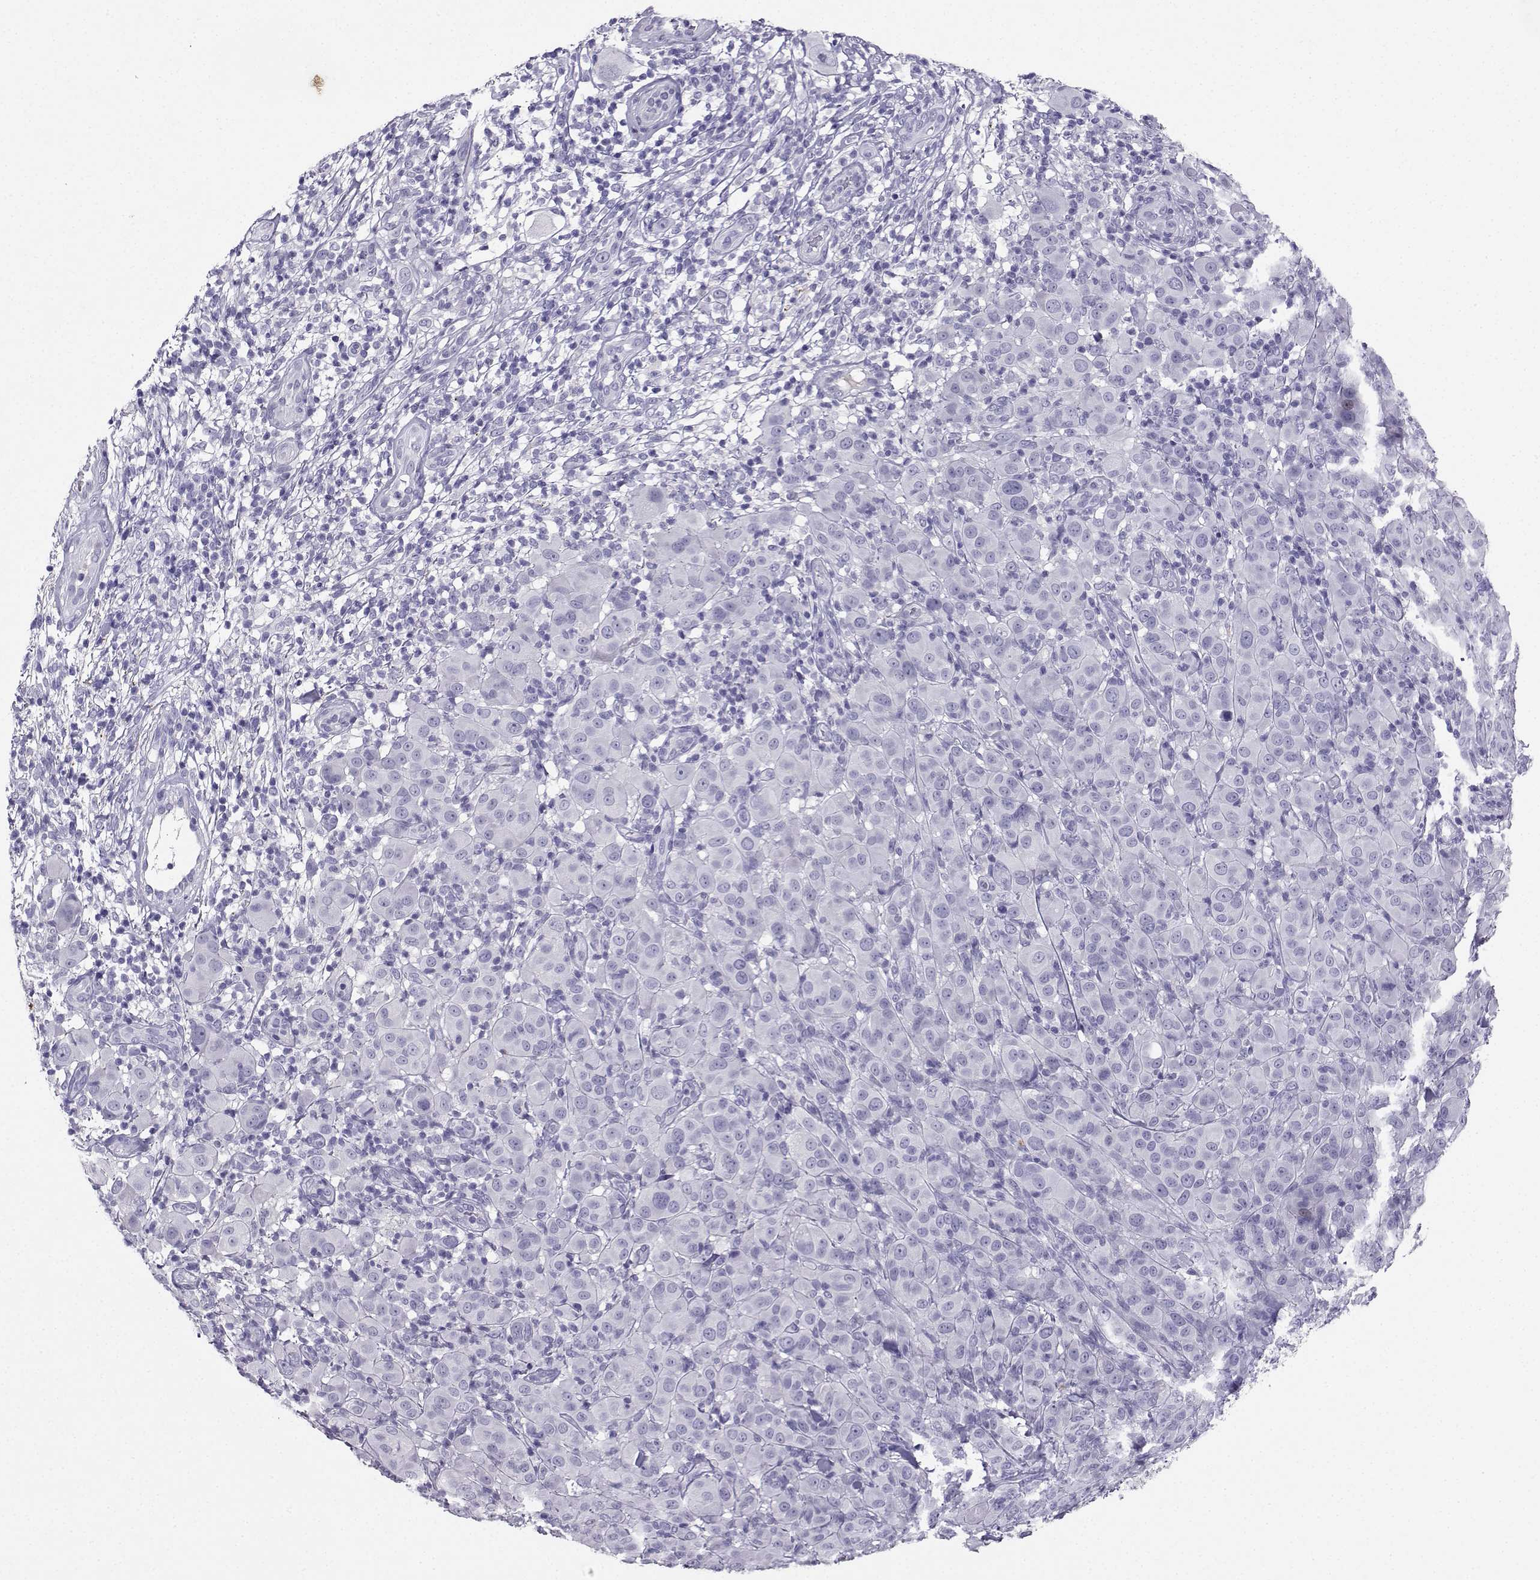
{"staining": {"intensity": "negative", "quantity": "none", "location": "none"}, "tissue": "melanoma", "cell_type": "Tumor cells", "image_type": "cancer", "snomed": [{"axis": "morphology", "description": "Malignant melanoma, NOS"}, {"axis": "topography", "description": "Skin"}], "caption": "Tumor cells show no significant protein staining in malignant melanoma. (DAB immunohistochemistry, high magnification).", "gene": "GRIK4", "patient": {"sex": "female", "age": 87}}